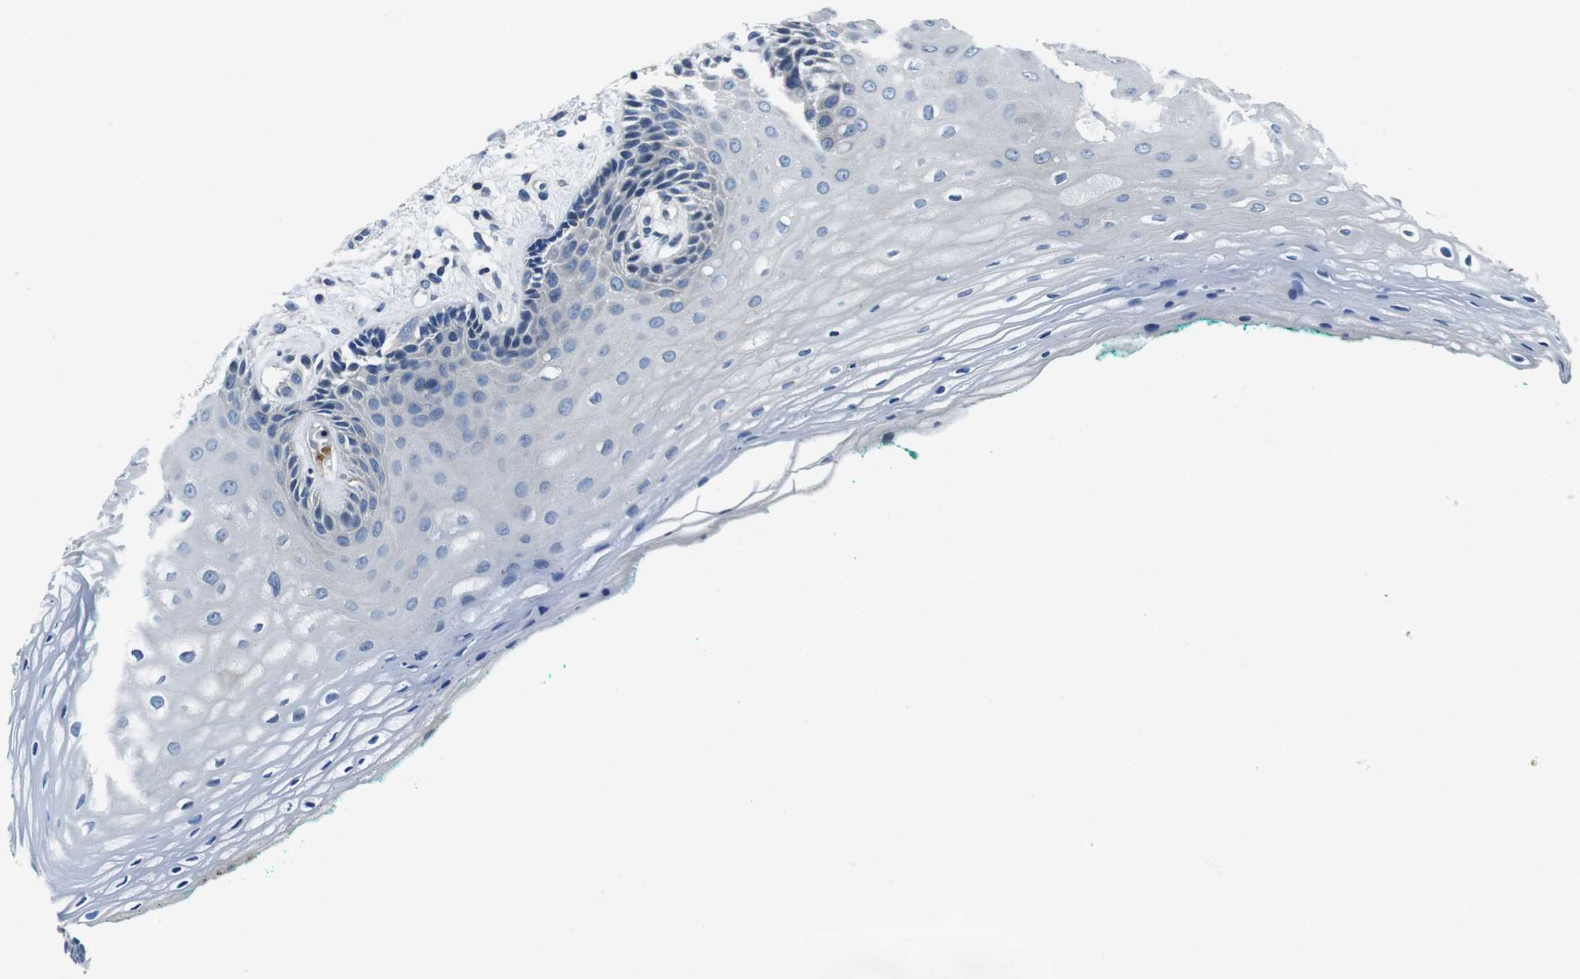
{"staining": {"intensity": "negative", "quantity": "none", "location": "none"}, "tissue": "oral mucosa", "cell_type": "Squamous epithelial cells", "image_type": "normal", "snomed": [{"axis": "morphology", "description": "Normal tissue, NOS"}, {"axis": "topography", "description": "Skeletal muscle"}, {"axis": "topography", "description": "Oral tissue"}, {"axis": "topography", "description": "Peripheral nerve tissue"}], "caption": "High magnification brightfield microscopy of normal oral mucosa stained with DAB (3,3'-diaminobenzidine) (brown) and counterstained with hematoxylin (blue): squamous epithelial cells show no significant staining. (DAB (3,3'-diaminobenzidine) IHC visualized using brightfield microscopy, high magnification).", "gene": "KCNJ5", "patient": {"sex": "female", "age": 84}}